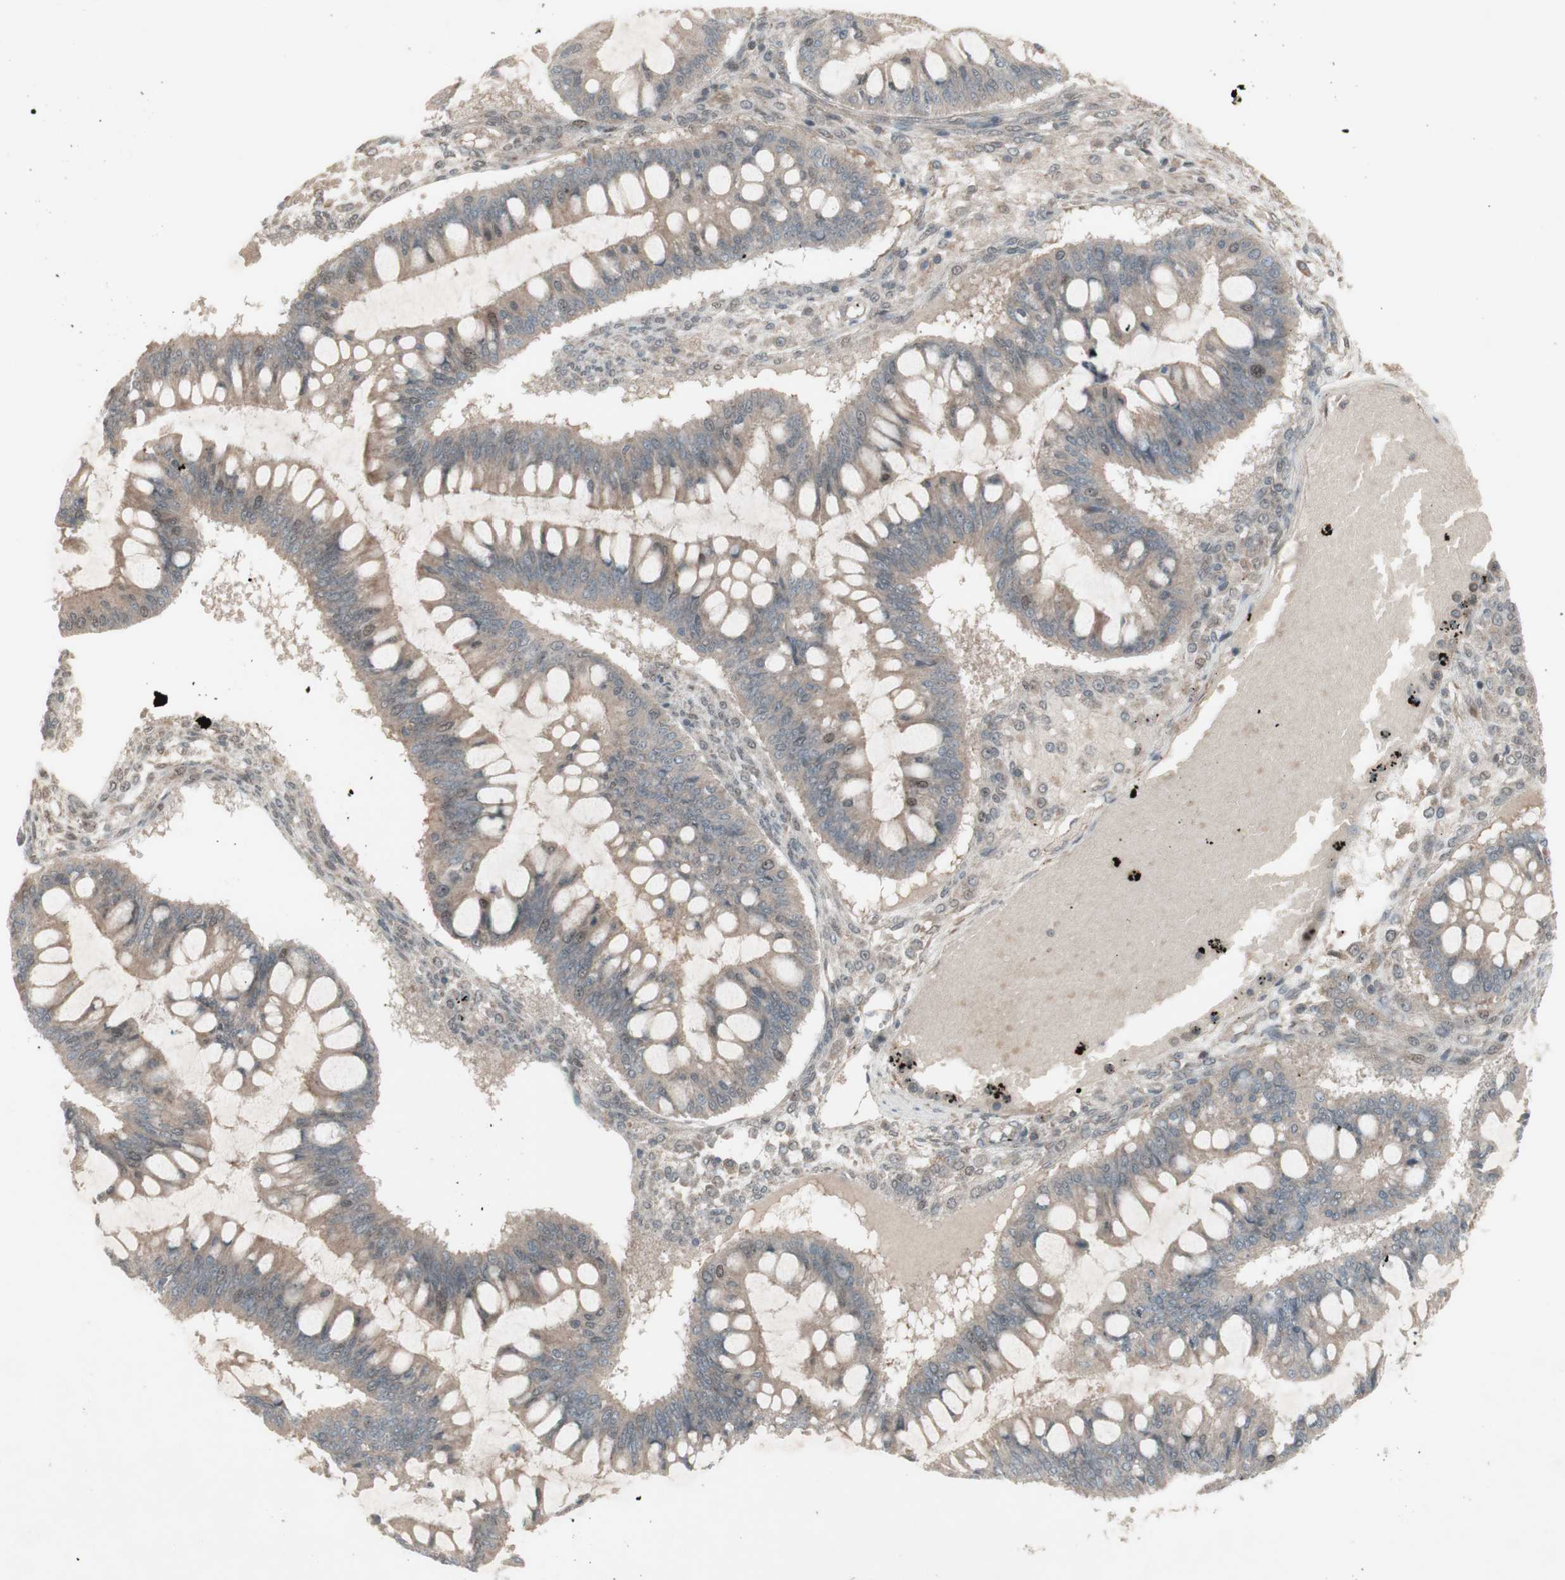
{"staining": {"intensity": "weak", "quantity": "<25%", "location": "cytoplasmic/membranous,nuclear"}, "tissue": "ovarian cancer", "cell_type": "Tumor cells", "image_type": "cancer", "snomed": [{"axis": "morphology", "description": "Cystadenocarcinoma, mucinous, NOS"}, {"axis": "topography", "description": "Ovary"}], "caption": "Protein analysis of ovarian cancer (mucinous cystadenocarcinoma) displays no significant positivity in tumor cells.", "gene": "MSH6", "patient": {"sex": "female", "age": 73}}